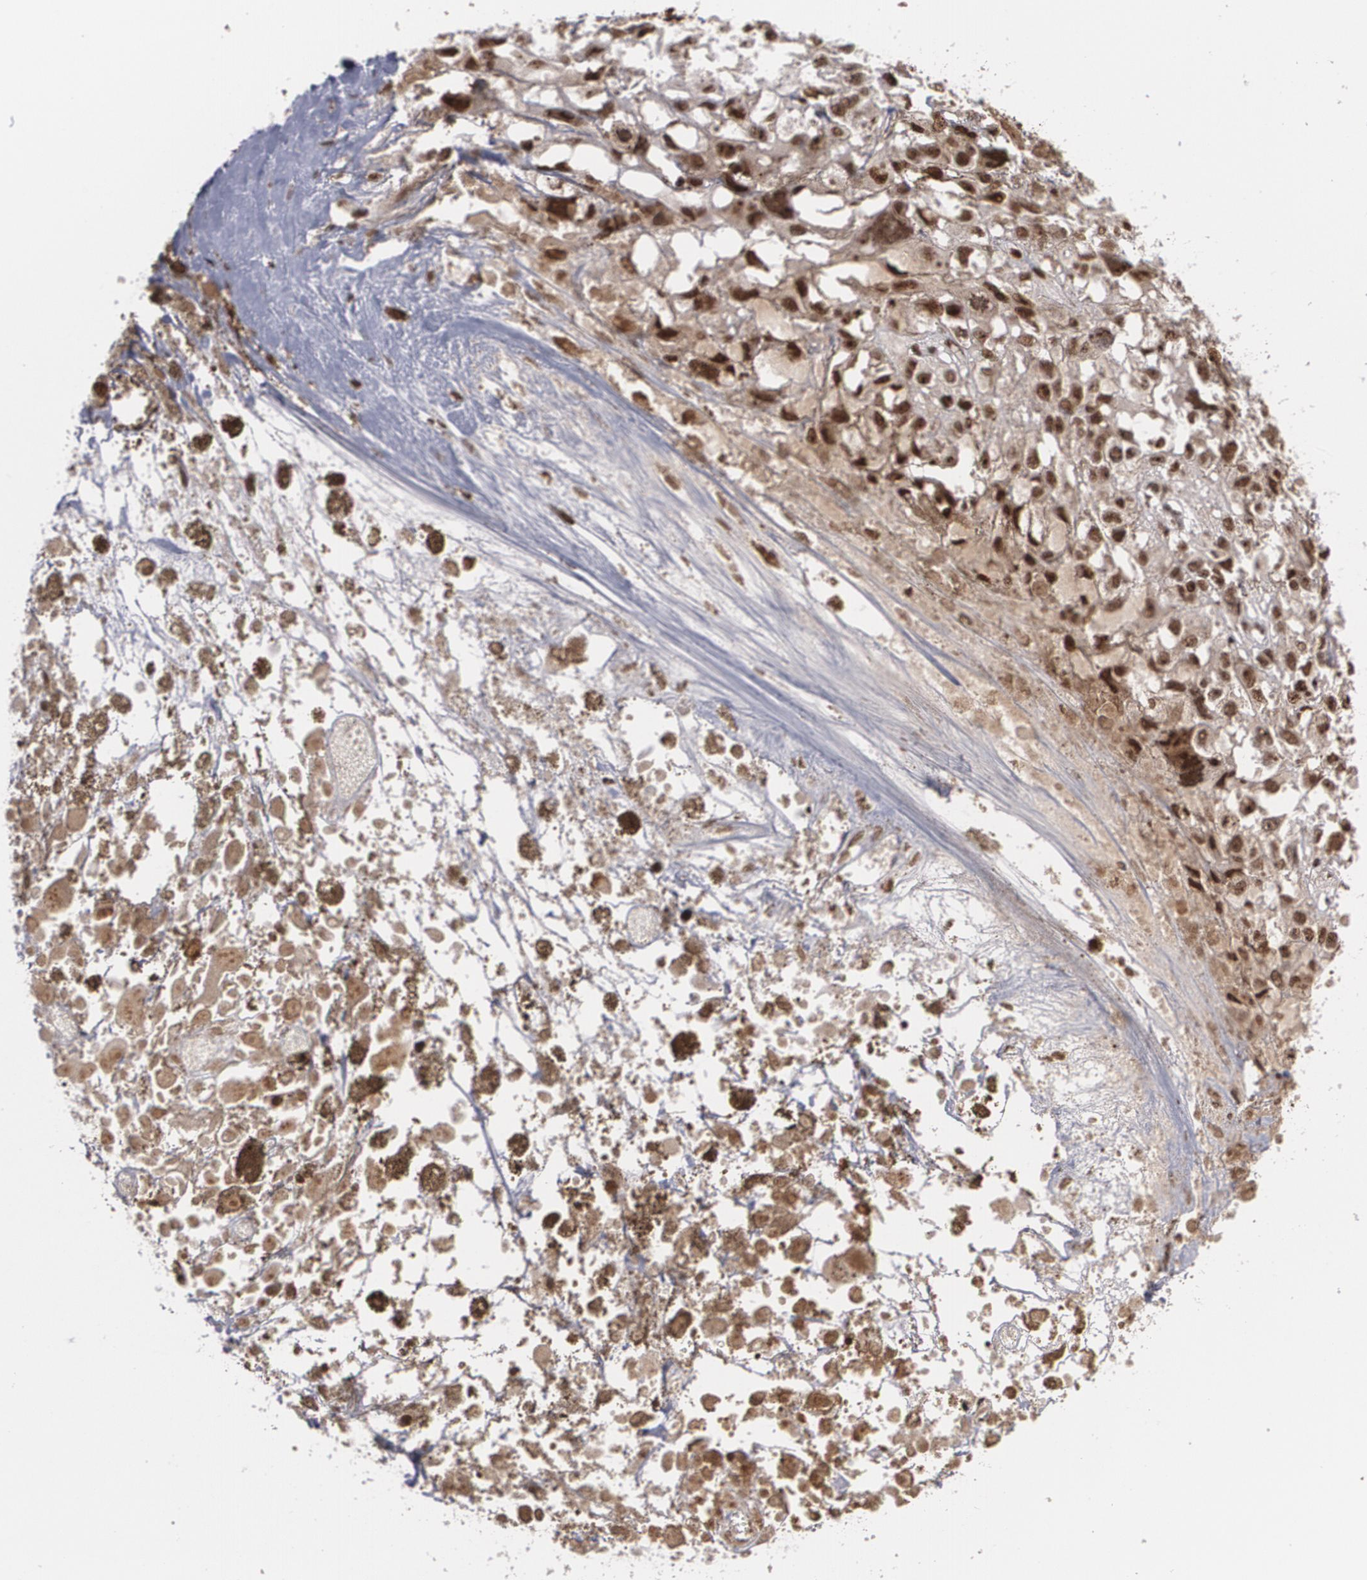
{"staining": {"intensity": "moderate", "quantity": ">75%", "location": "nuclear"}, "tissue": "melanoma", "cell_type": "Tumor cells", "image_type": "cancer", "snomed": [{"axis": "morphology", "description": "Malignant melanoma, Metastatic site"}, {"axis": "topography", "description": "Lymph node"}], "caption": "Immunohistochemical staining of malignant melanoma (metastatic site) reveals moderate nuclear protein staining in about >75% of tumor cells.", "gene": "ZNF234", "patient": {"sex": "male", "age": 59}}